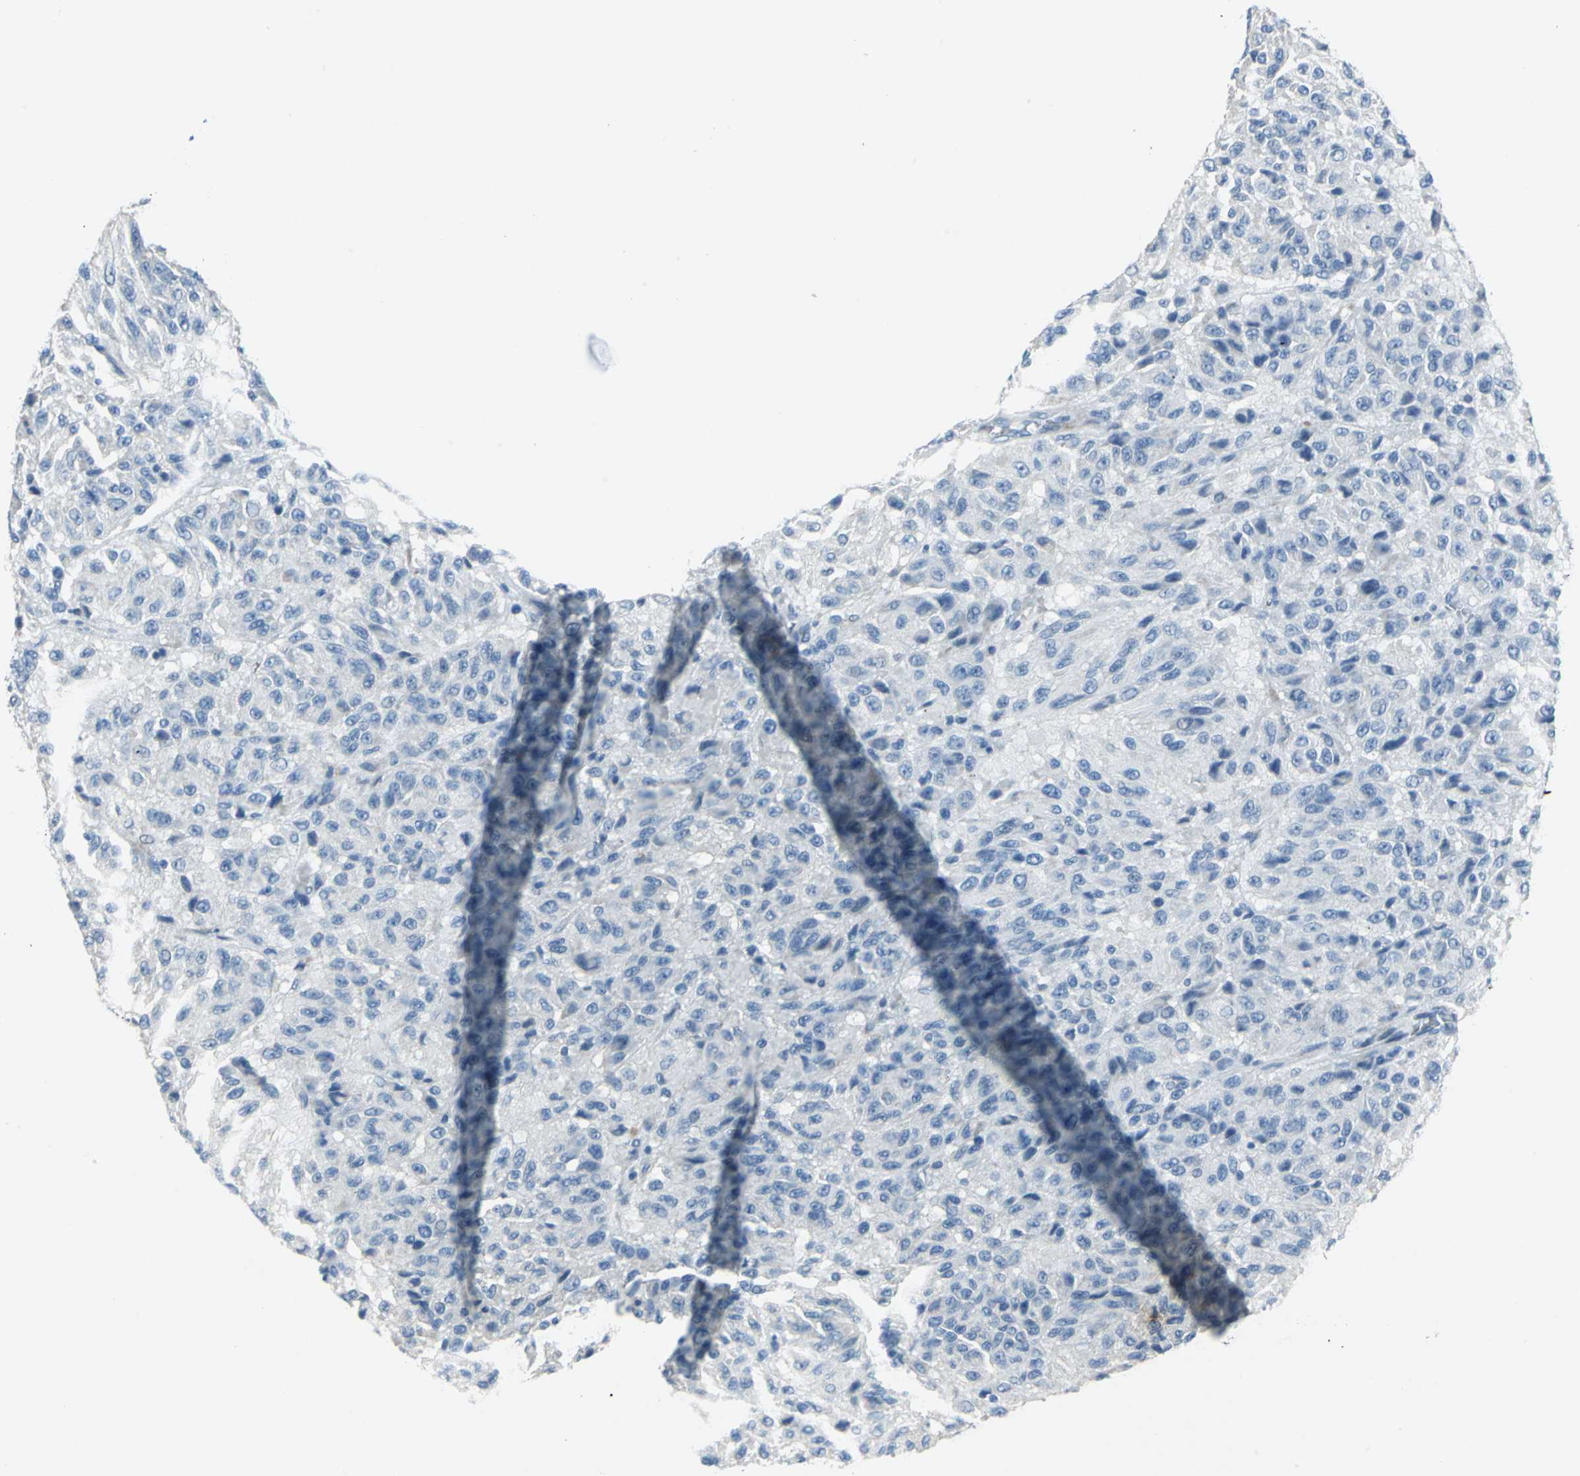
{"staining": {"intensity": "negative", "quantity": "none", "location": "none"}, "tissue": "melanoma", "cell_type": "Tumor cells", "image_type": "cancer", "snomed": [{"axis": "morphology", "description": "Malignant melanoma, Metastatic site"}, {"axis": "topography", "description": "Lung"}], "caption": "Human malignant melanoma (metastatic site) stained for a protein using immunohistochemistry (IHC) reveals no positivity in tumor cells.", "gene": "DNAI2", "patient": {"sex": "male", "age": 64}}